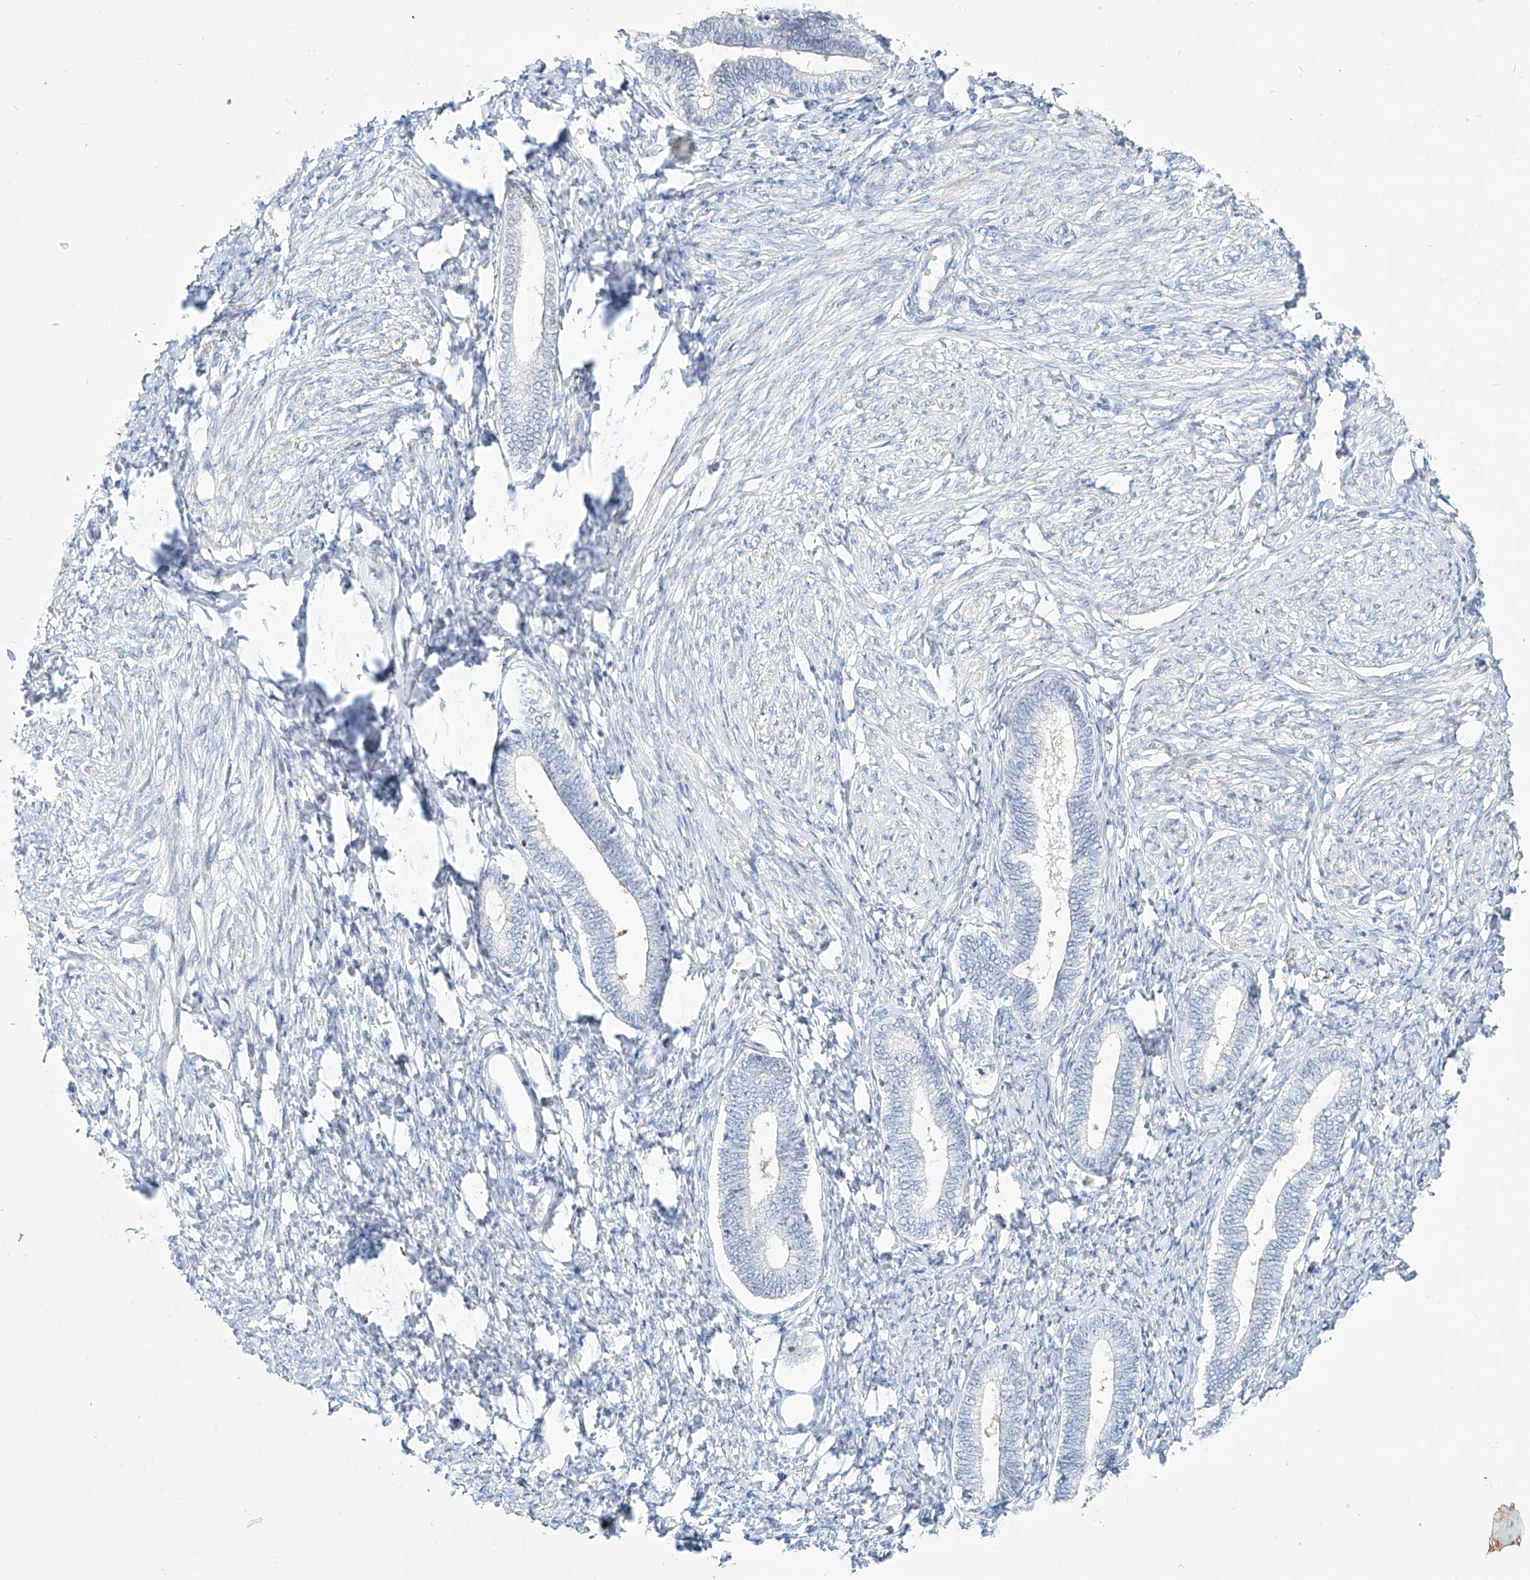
{"staining": {"intensity": "negative", "quantity": "none", "location": "none"}, "tissue": "endometrium", "cell_type": "Cells in endometrial stroma", "image_type": "normal", "snomed": [{"axis": "morphology", "description": "Normal tissue, NOS"}, {"axis": "topography", "description": "Endometrium"}], "caption": "Benign endometrium was stained to show a protein in brown. There is no significant positivity in cells in endometrial stroma. Nuclei are stained in blue.", "gene": "SNU13", "patient": {"sex": "female", "age": 72}}